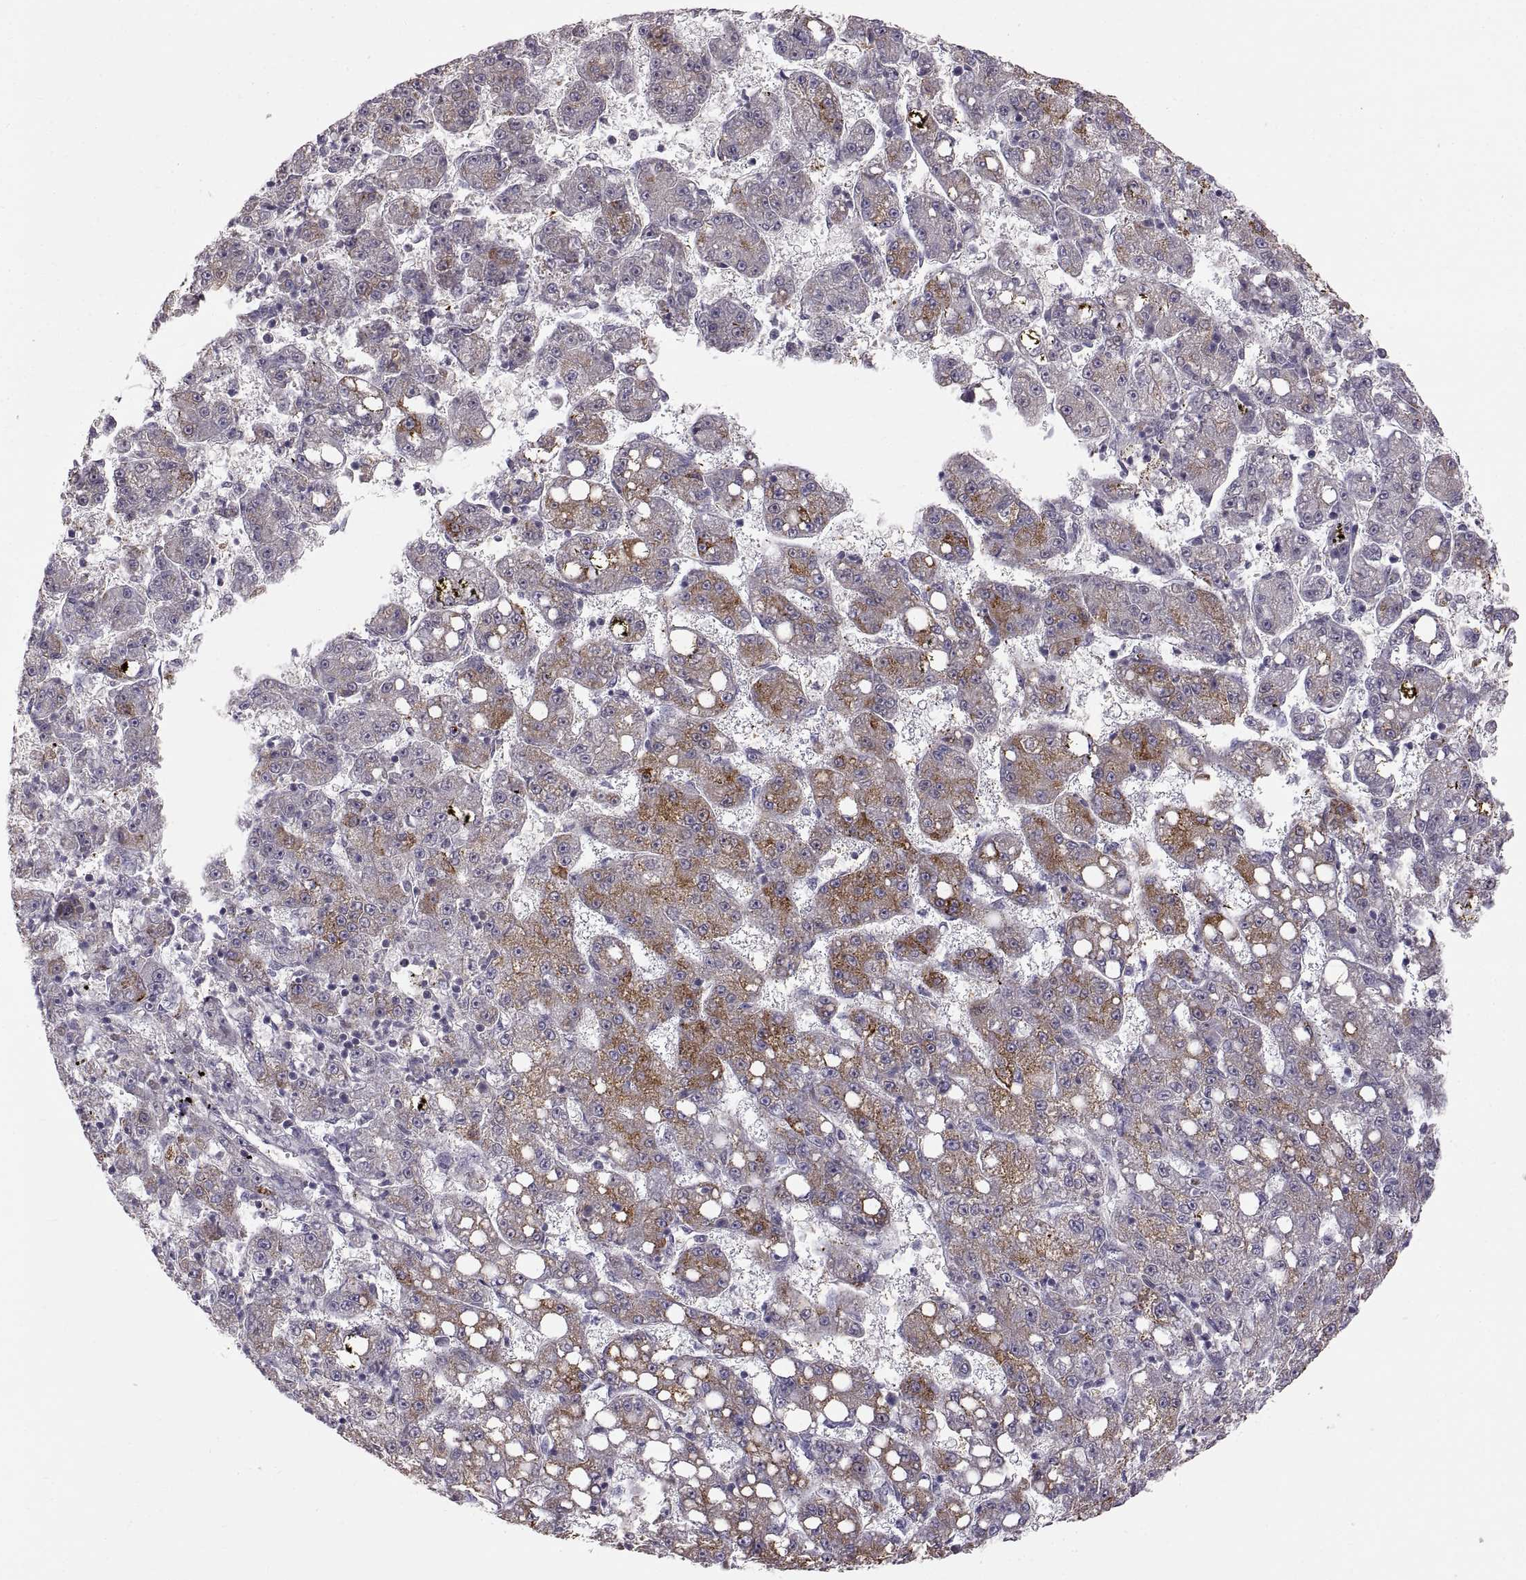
{"staining": {"intensity": "moderate", "quantity": "<25%", "location": "cytoplasmic/membranous"}, "tissue": "liver cancer", "cell_type": "Tumor cells", "image_type": "cancer", "snomed": [{"axis": "morphology", "description": "Carcinoma, Hepatocellular, NOS"}, {"axis": "topography", "description": "Liver"}], "caption": "Liver cancer stained with DAB (3,3'-diaminobenzidine) immunohistochemistry demonstrates low levels of moderate cytoplasmic/membranous staining in approximately <25% of tumor cells.", "gene": "WFDC8", "patient": {"sex": "female", "age": 65}}